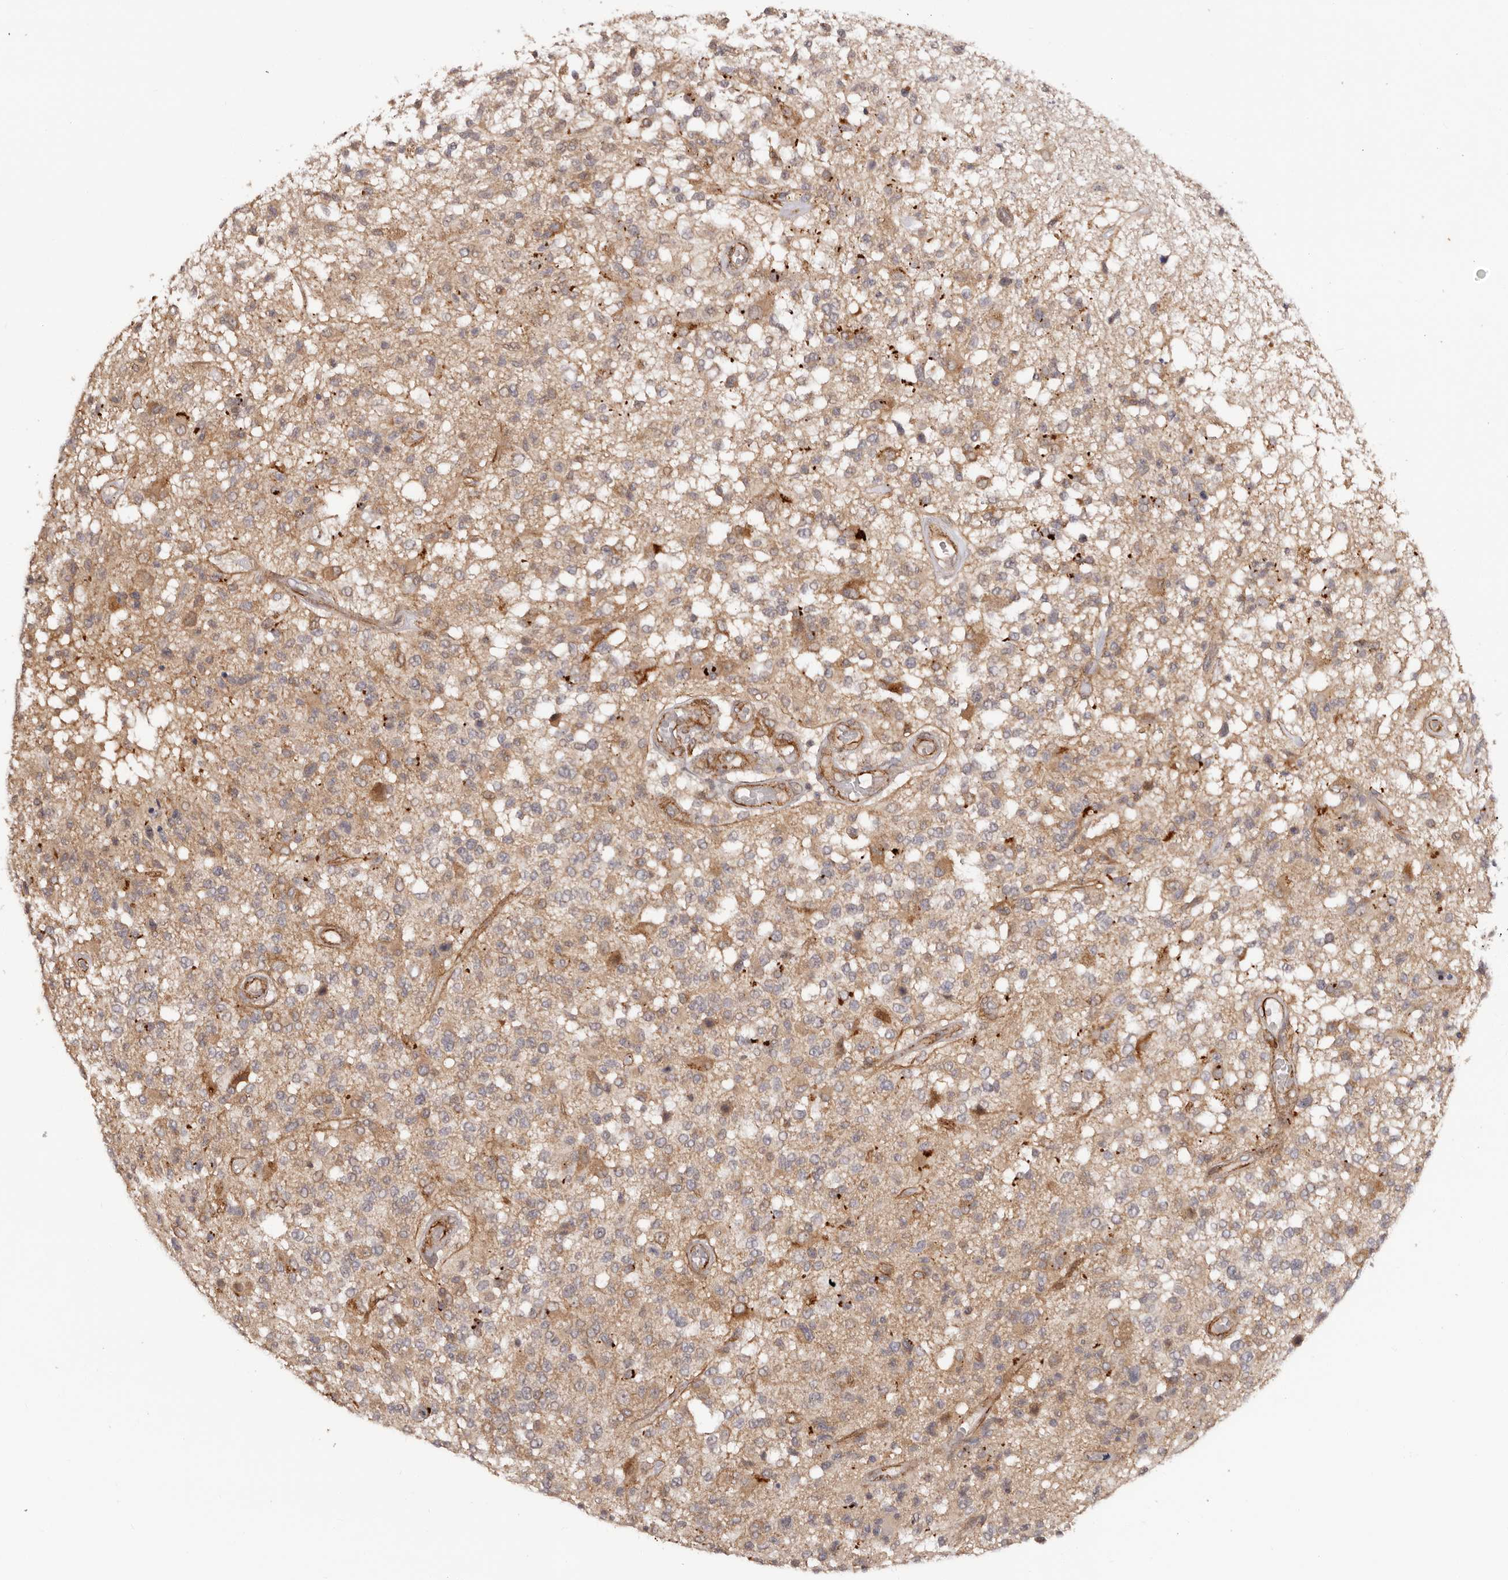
{"staining": {"intensity": "weak", "quantity": "25%-75%", "location": "cytoplasmic/membranous"}, "tissue": "glioma", "cell_type": "Tumor cells", "image_type": "cancer", "snomed": [{"axis": "morphology", "description": "Glioma, malignant, High grade"}, {"axis": "morphology", "description": "Glioblastoma, NOS"}, {"axis": "topography", "description": "Brain"}], "caption": "Glioma tissue displays weak cytoplasmic/membranous staining in approximately 25%-75% of tumor cells, visualized by immunohistochemistry. Immunohistochemistry stains the protein in brown and the nuclei are stained blue.", "gene": "MICAL2", "patient": {"sex": "male", "age": 60}}